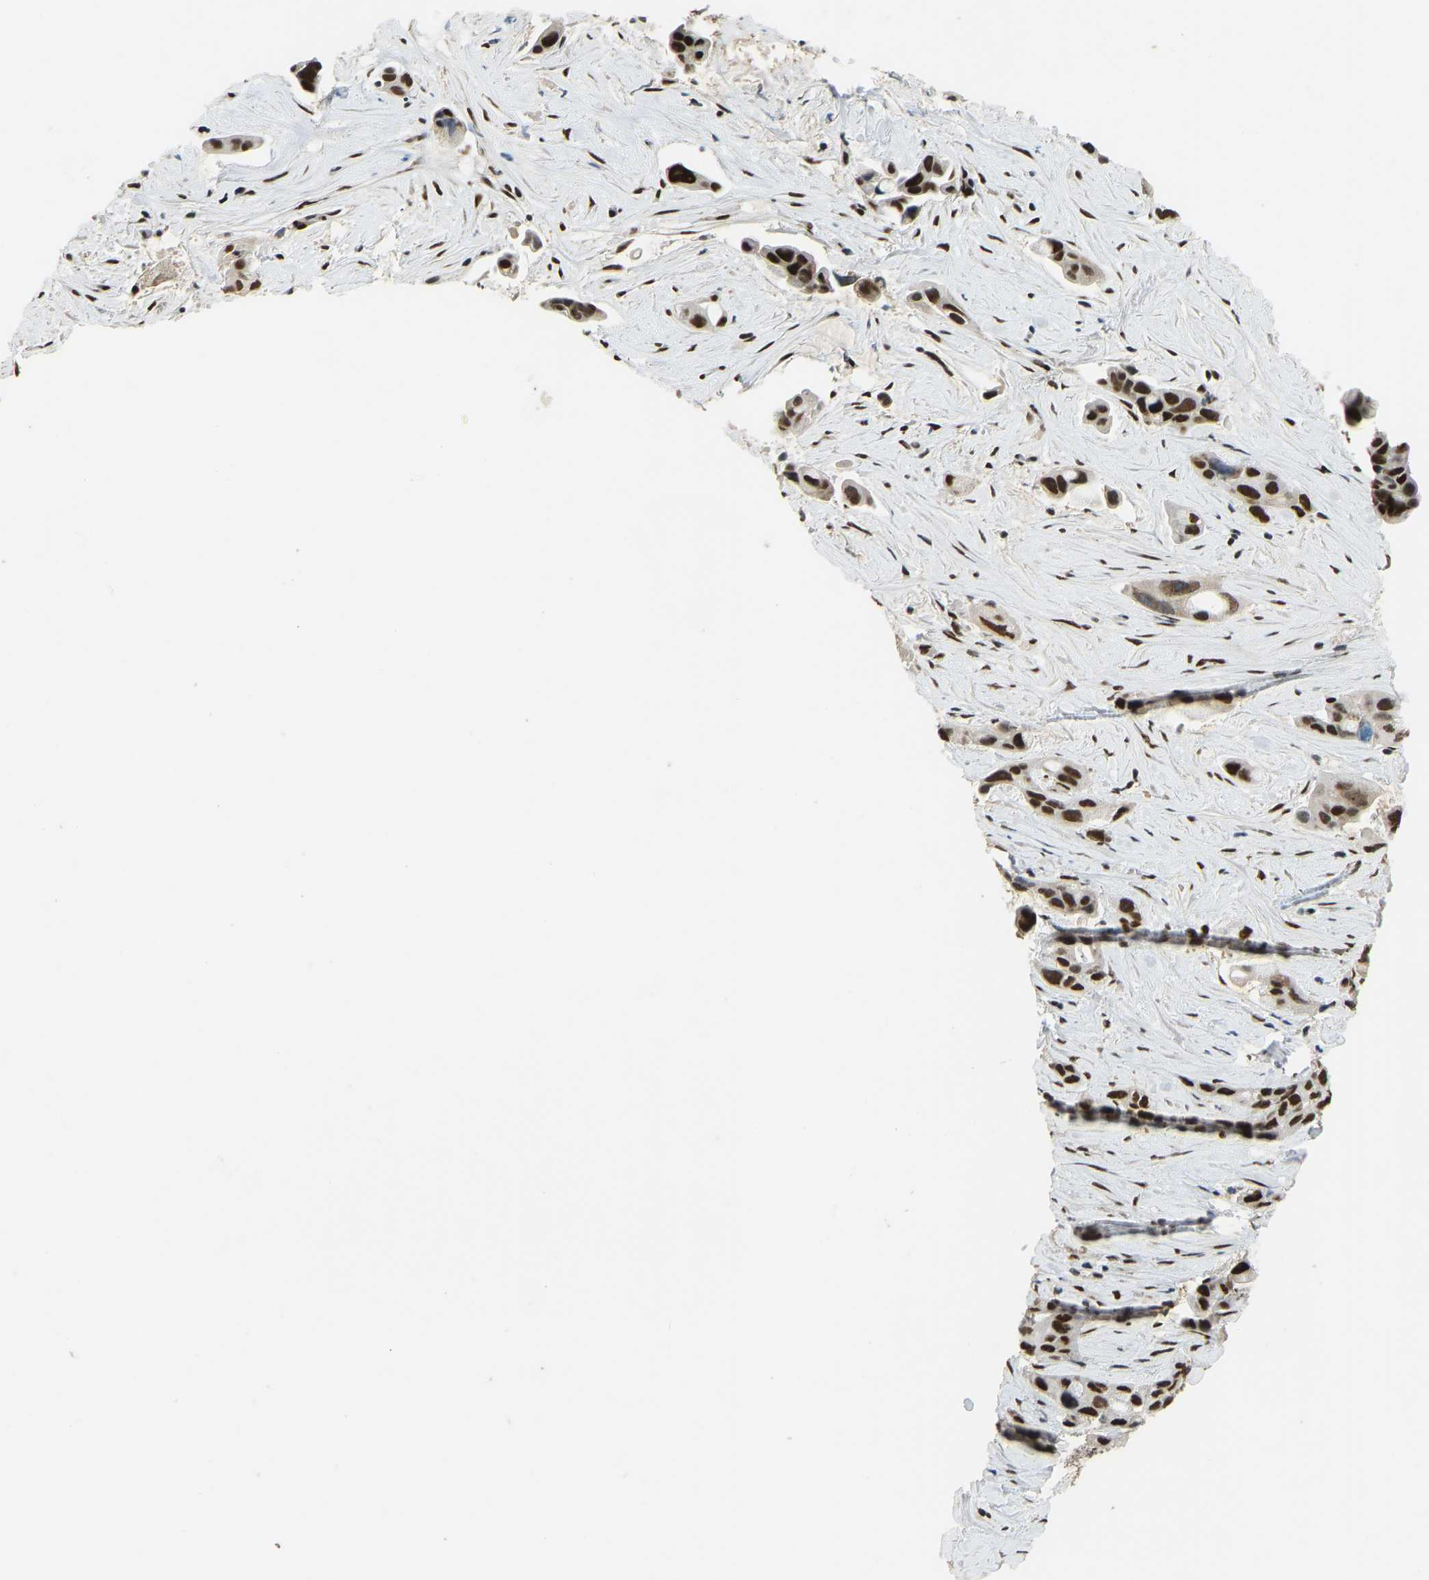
{"staining": {"intensity": "strong", "quantity": ">75%", "location": "nuclear"}, "tissue": "pancreatic cancer", "cell_type": "Tumor cells", "image_type": "cancer", "snomed": [{"axis": "morphology", "description": "Adenocarcinoma, NOS"}, {"axis": "topography", "description": "Pancreas"}], "caption": "The histopathology image shows a brown stain indicating the presence of a protein in the nuclear of tumor cells in pancreatic adenocarcinoma.", "gene": "FOXK1", "patient": {"sex": "male", "age": 53}}